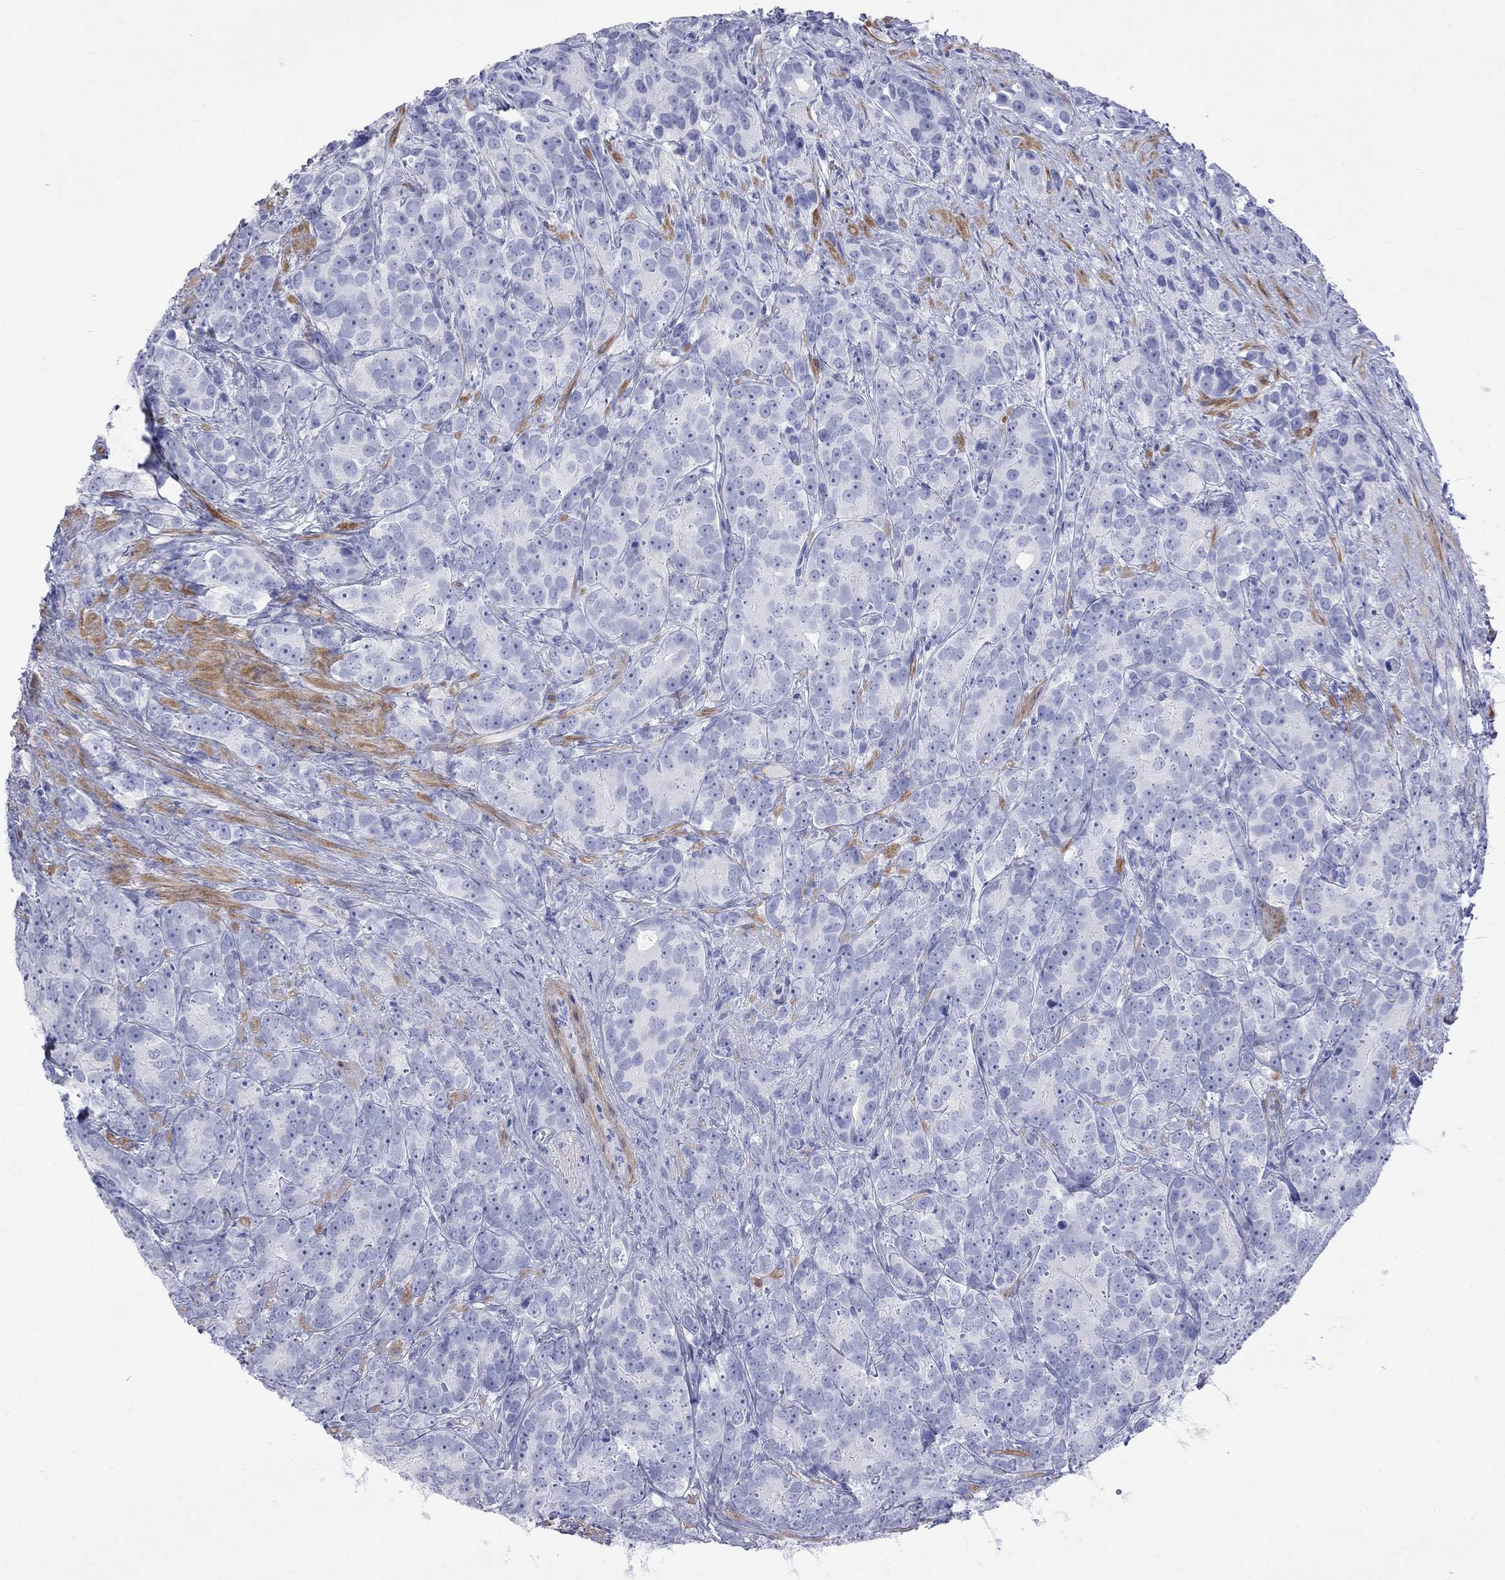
{"staining": {"intensity": "negative", "quantity": "none", "location": "none"}, "tissue": "prostate cancer", "cell_type": "Tumor cells", "image_type": "cancer", "snomed": [{"axis": "morphology", "description": "Adenocarcinoma, High grade"}, {"axis": "topography", "description": "Prostate"}], "caption": "The micrograph reveals no staining of tumor cells in prostate cancer (high-grade adenocarcinoma).", "gene": "S100A3", "patient": {"sex": "male", "age": 90}}